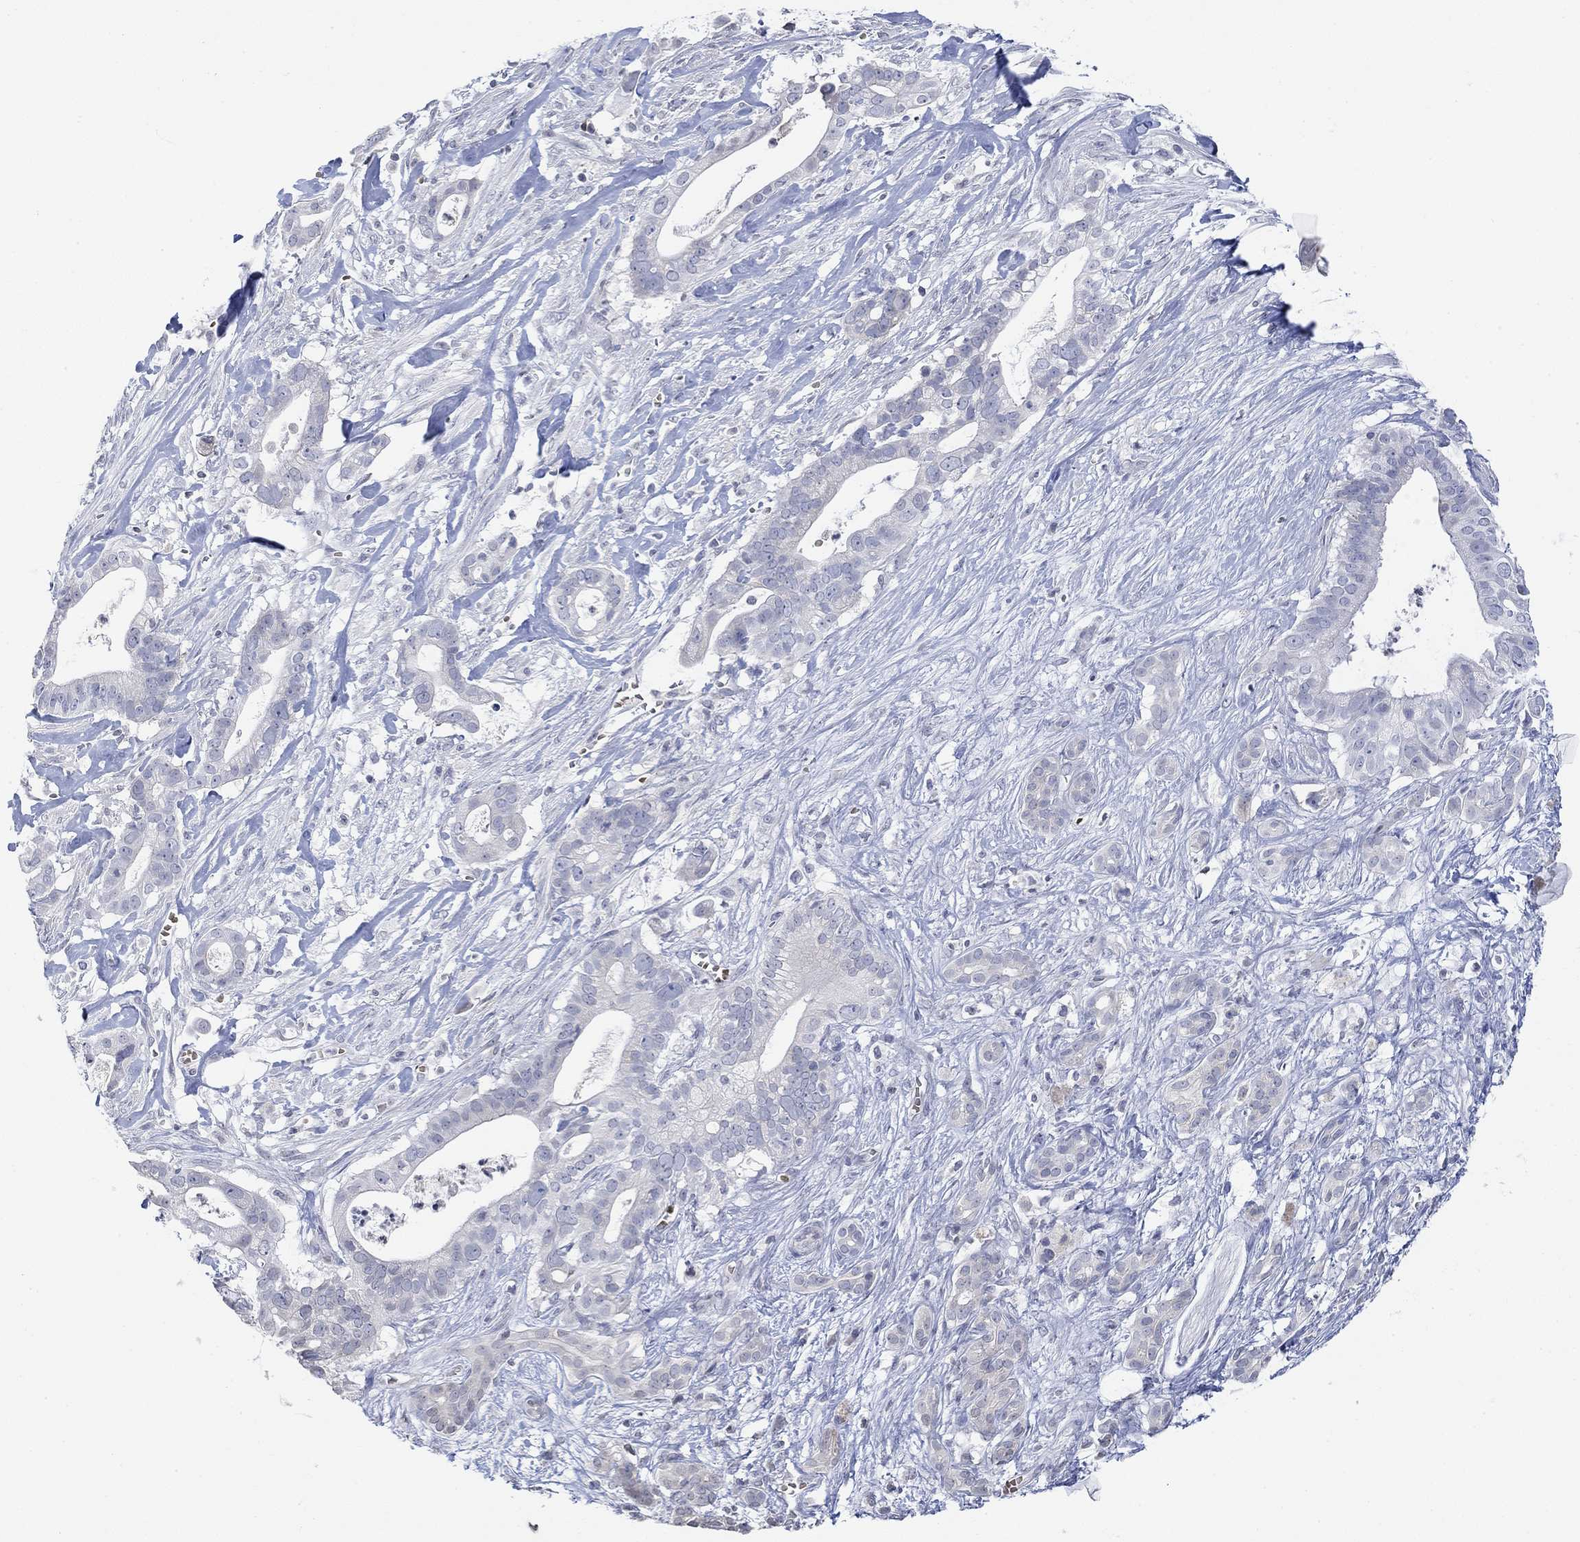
{"staining": {"intensity": "negative", "quantity": "none", "location": "none"}, "tissue": "pancreatic cancer", "cell_type": "Tumor cells", "image_type": "cancer", "snomed": [{"axis": "morphology", "description": "Adenocarcinoma, NOS"}, {"axis": "topography", "description": "Pancreas"}], "caption": "An IHC photomicrograph of pancreatic adenocarcinoma is shown. There is no staining in tumor cells of pancreatic adenocarcinoma.", "gene": "TMEM255A", "patient": {"sex": "male", "age": 61}}